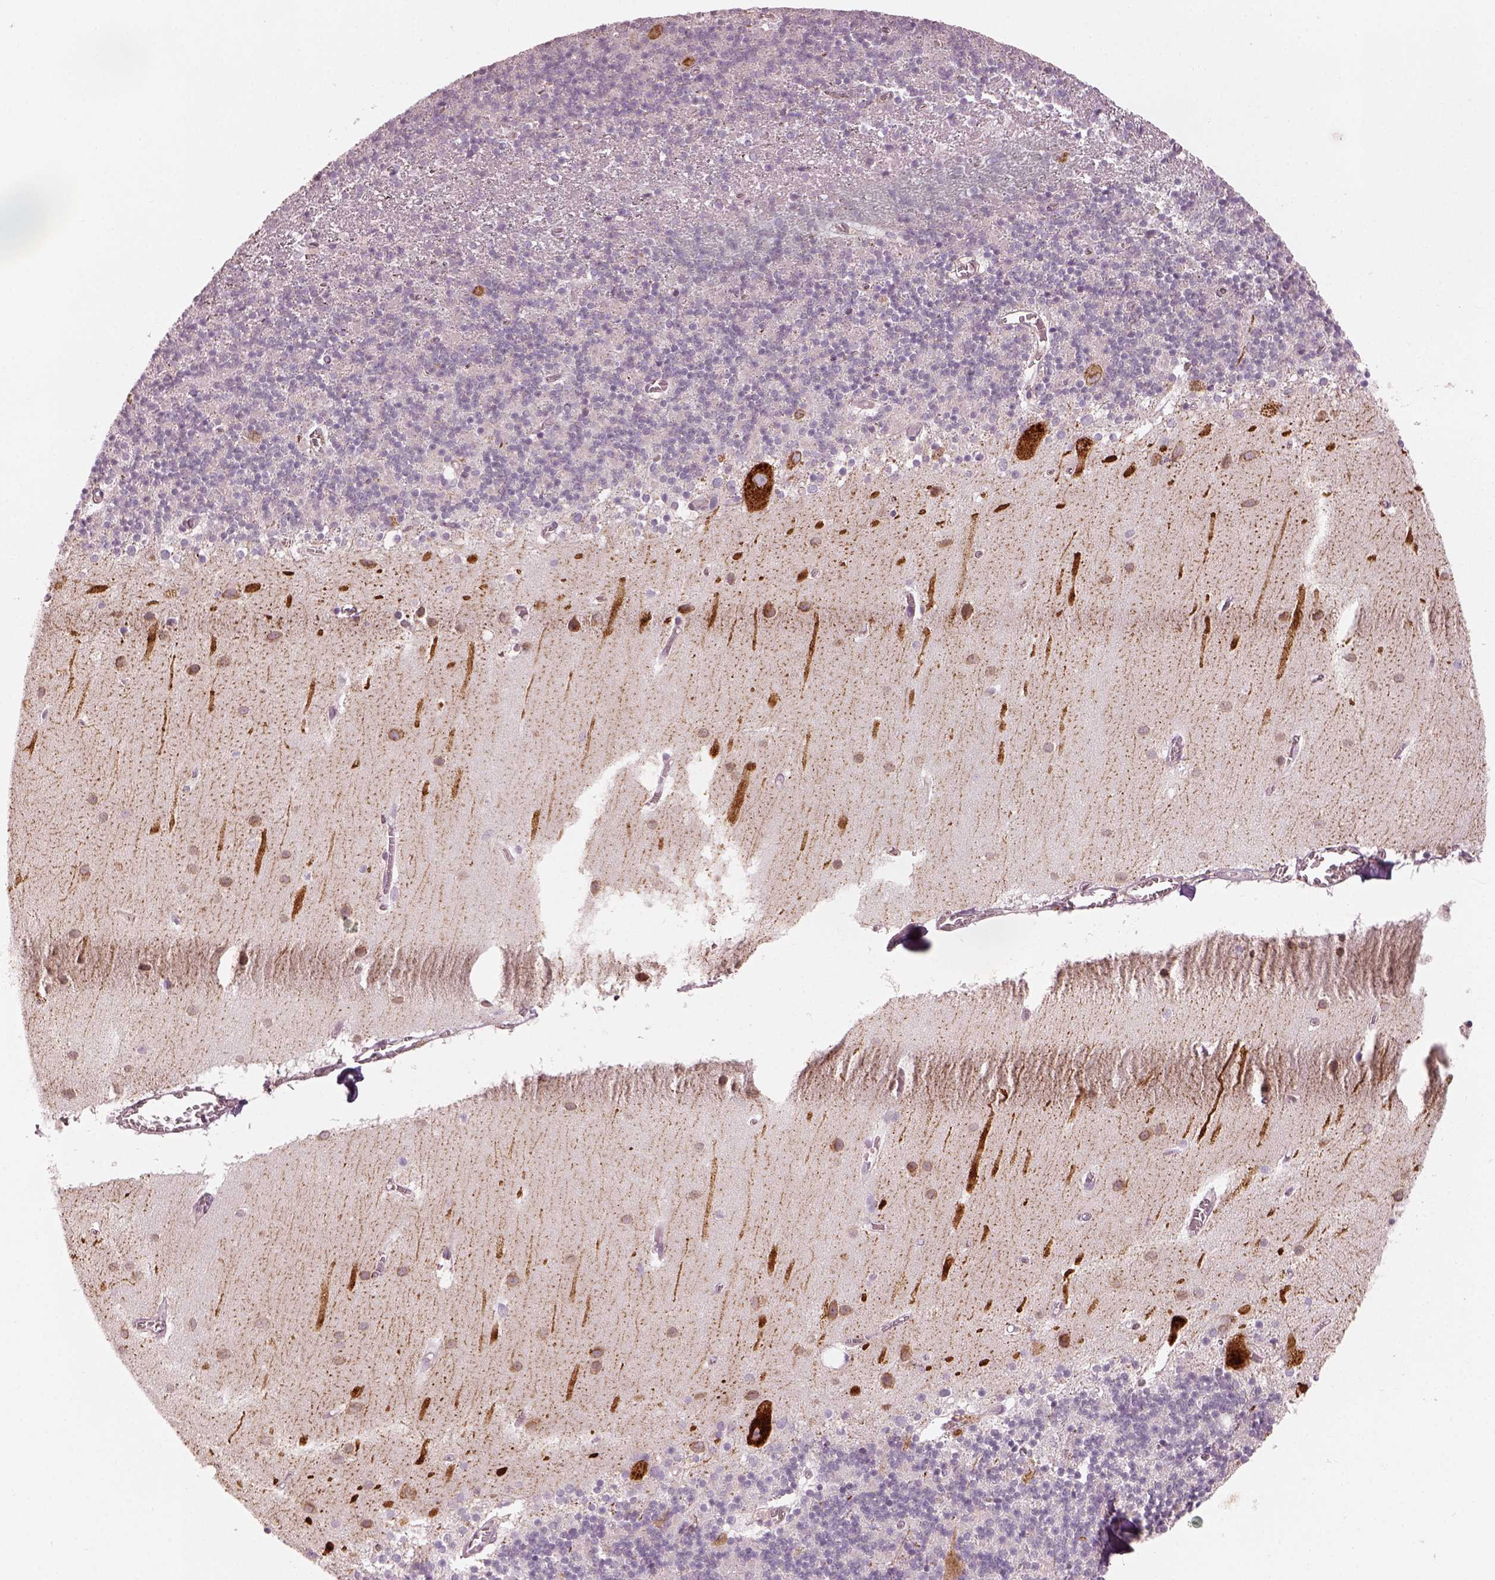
{"staining": {"intensity": "strong", "quantity": "<25%", "location": "cytoplasmic/membranous"}, "tissue": "cerebellum", "cell_type": "Cells in granular layer", "image_type": "normal", "snomed": [{"axis": "morphology", "description": "Normal tissue, NOS"}, {"axis": "topography", "description": "Cerebellum"}], "caption": "Protein staining demonstrates strong cytoplasmic/membranous expression in approximately <25% of cells in granular layer in benign cerebellum.", "gene": "CDS1", "patient": {"sex": "male", "age": 70}}